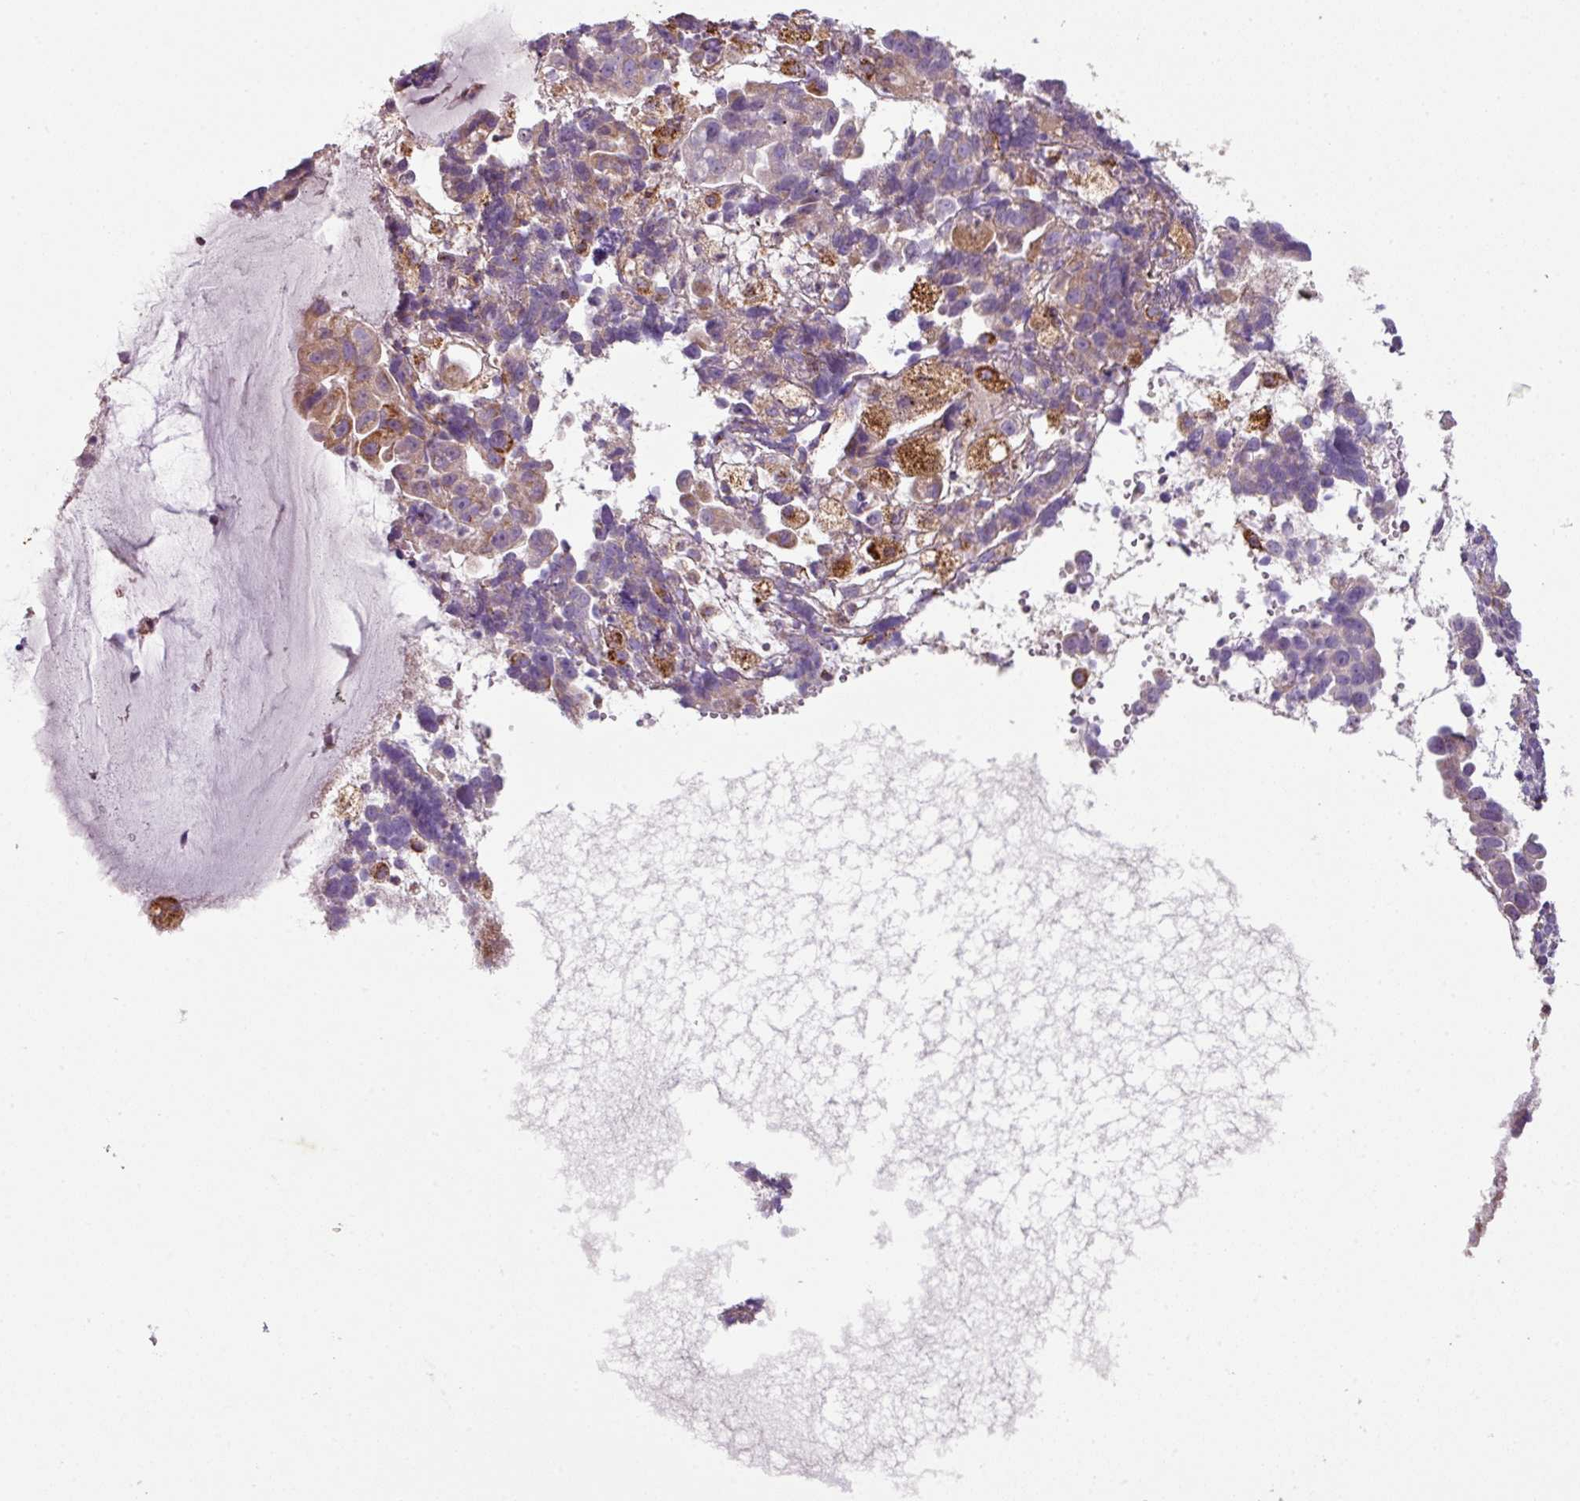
{"staining": {"intensity": "moderate", "quantity": "<25%", "location": "cytoplasmic/membranous"}, "tissue": "endometrial cancer", "cell_type": "Tumor cells", "image_type": "cancer", "snomed": [{"axis": "morphology", "description": "Adenocarcinoma, NOS"}, {"axis": "topography", "description": "Endometrium"}], "caption": "This is an image of immunohistochemistry (IHC) staining of adenocarcinoma (endometrial), which shows moderate expression in the cytoplasmic/membranous of tumor cells.", "gene": "SQOR", "patient": {"sex": "female", "age": 57}}